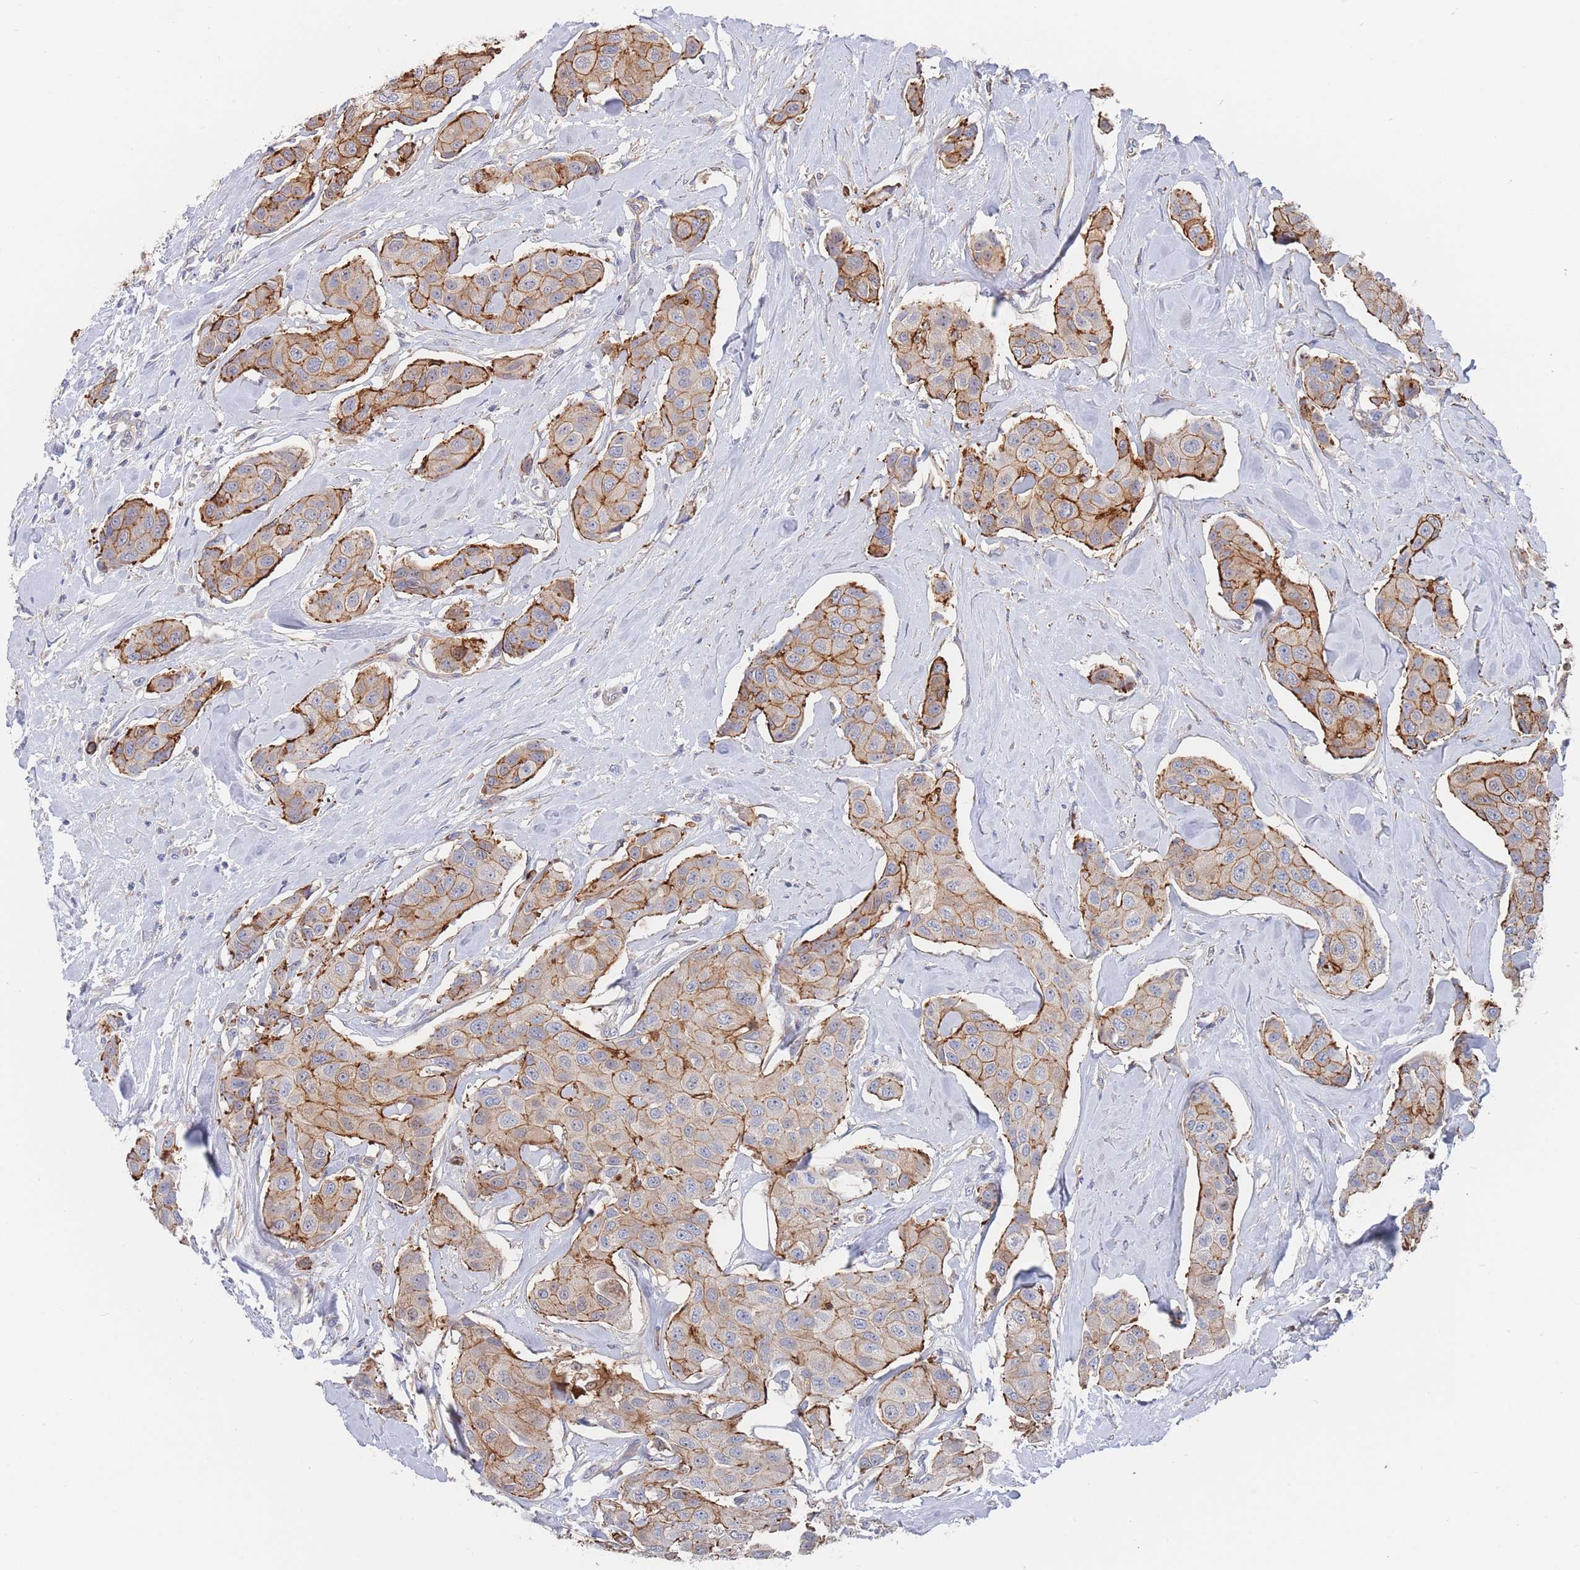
{"staining": {"intensity": "moderate", "quantity": ">75%", "location": "cytoplasmic/membranous"}, "tissue": "breast cancer", "cell_type": "Tumor cells", "image_type": "cancer", "snomed": [{"axis": "morphology", "description": "Duct carcinoma"}, {"axis": "topography", "description": "Breast"}, {"axis": "topography", "description": "Lymph node"}], "caption": "Breast cancer tissue displays moderate cytoplasmic/membranous positivity in approximately >75% of tumor cells, visualized by immunohistochemistry. The staining is performed using DAB (3,3'-diaminobenzidine) brown chromogen to label protein expression. The nuclei are counter-stained blue using hematoxylin.", "gene": "G6PC1", "patient": {"sex": "female", "age": 80}}